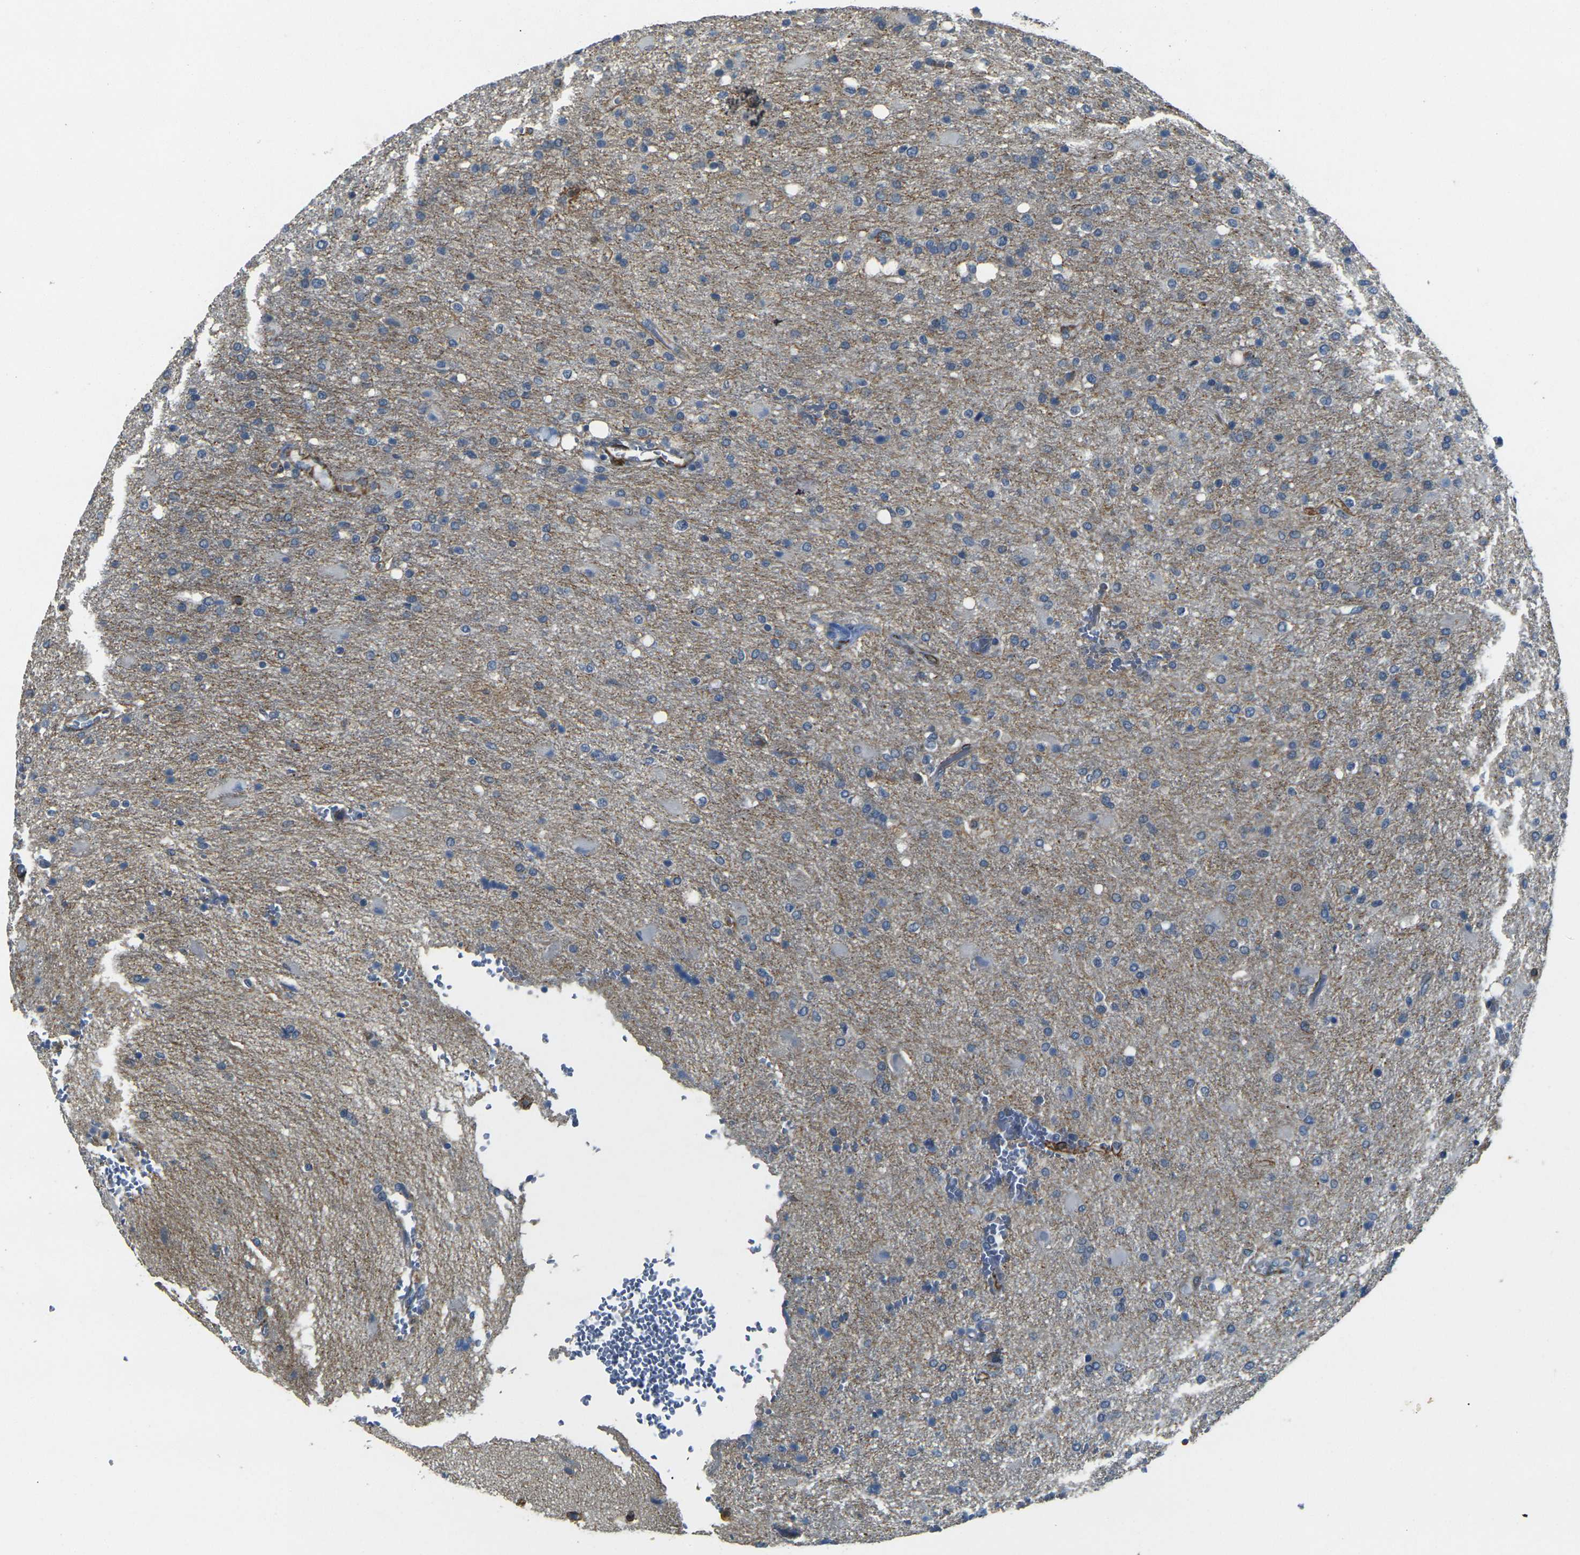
{"staining": {"intensity": "negative", "quantity": "none", "location": "none"}, "tissue": "glioma", "cell_type": "Tumor cells", "image_type": "cancer", "snomed": [{"axis": "morphology", "description": "Glioma, malignant, High grade"}, {"axis": "topography", "description": "Brain"}], "caption": "This is an immunohistochemistry image of human glioma. There is no staining in tumor cells.", "gene": "EPHA7", "patient": {"sex": "male", "age": 71}}